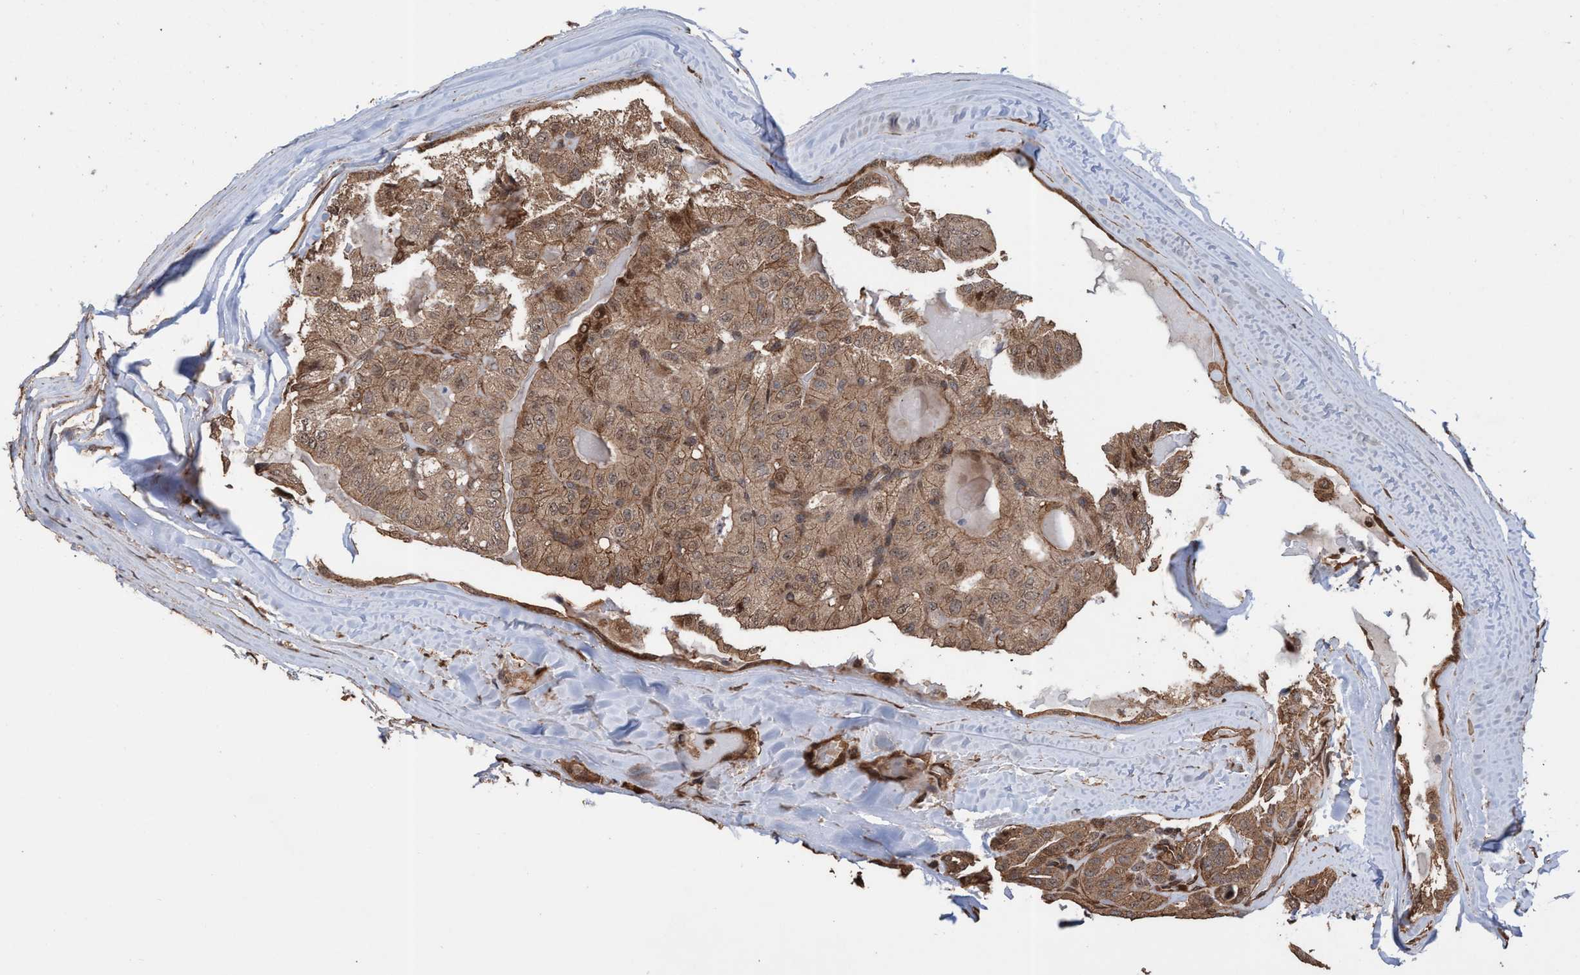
{"staining": {"intensity": "moderate", "quantity": ">75%", "location": "cytoplasmic/membranous"}, "tissue": "thyroid cancer", "cell_type": "Tumor cells", "image_type": "cancer", "snomed": [{"axis": "morphology", "description": "Papillary adenocarcinoma, NOS"}, {"axis": "topography", "description": "Thyroid gland"}], "caption": "DAB (3,3'-diaminobenzidine) immunohistochemical staining of human thyroid papillary adenocarcinoma demonstrates moderate cytoplasmic/membranous protein expression in approximately >75% of tumor cells.", "gene": "TRPC7", "patient": {"sex": "male", "age": 77}}